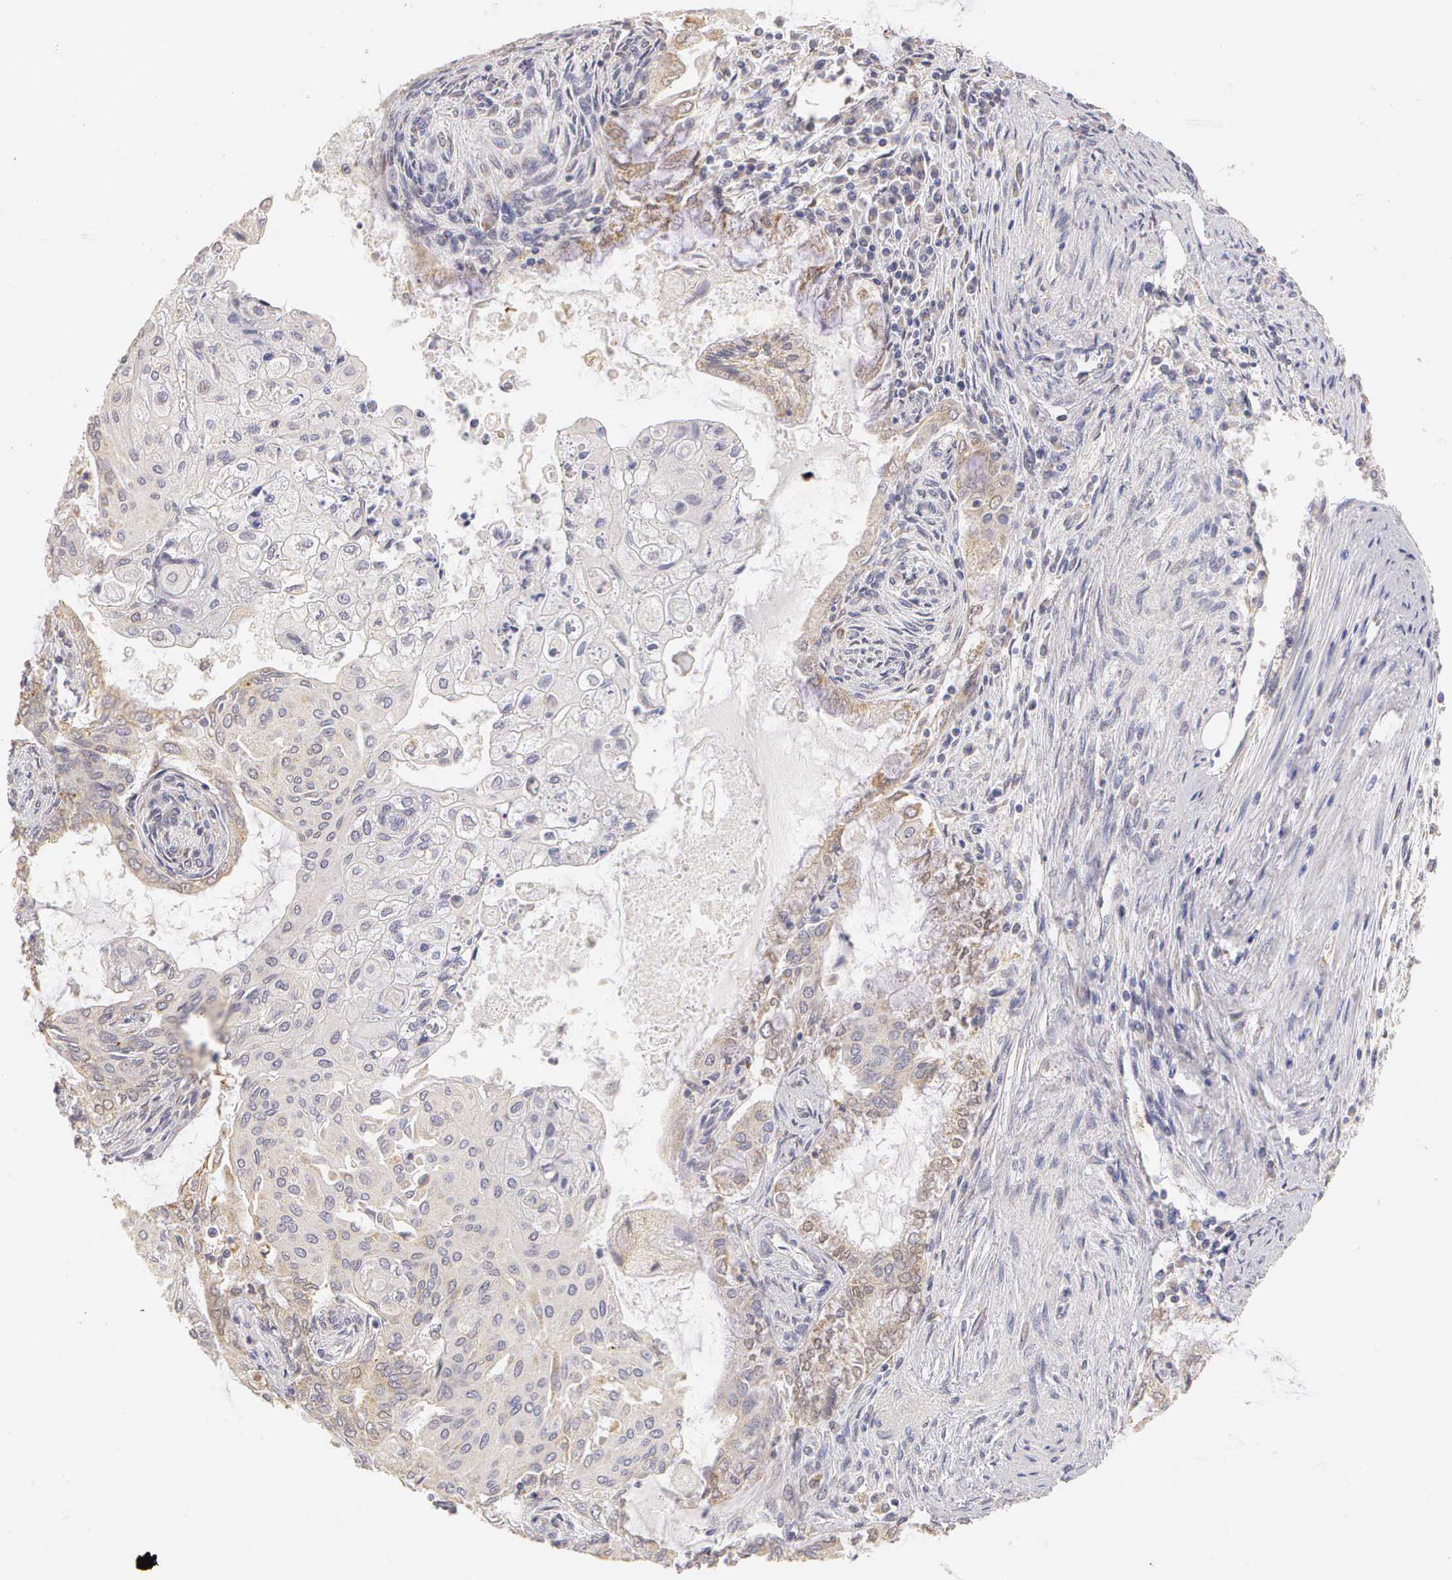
{"staining": {"intensity": "weak", "quantity": "<25%", "location": "nuclear"}, "tissue": "endometrial cancer", "cell_type": "Tumor cells", "image_type": "cancer", "snomed": [{"axis": "morphology", "description": "Adenocarcinoma, NOS"}, {"axis": "topography", "description": "Endometrium"}], "caption": "Image shows no significant protein expression in tumor cells of endometrial cancer (adenocarcinoma).", "gene": "ESR1", "patient": {"sex": "female", "age": 79}}